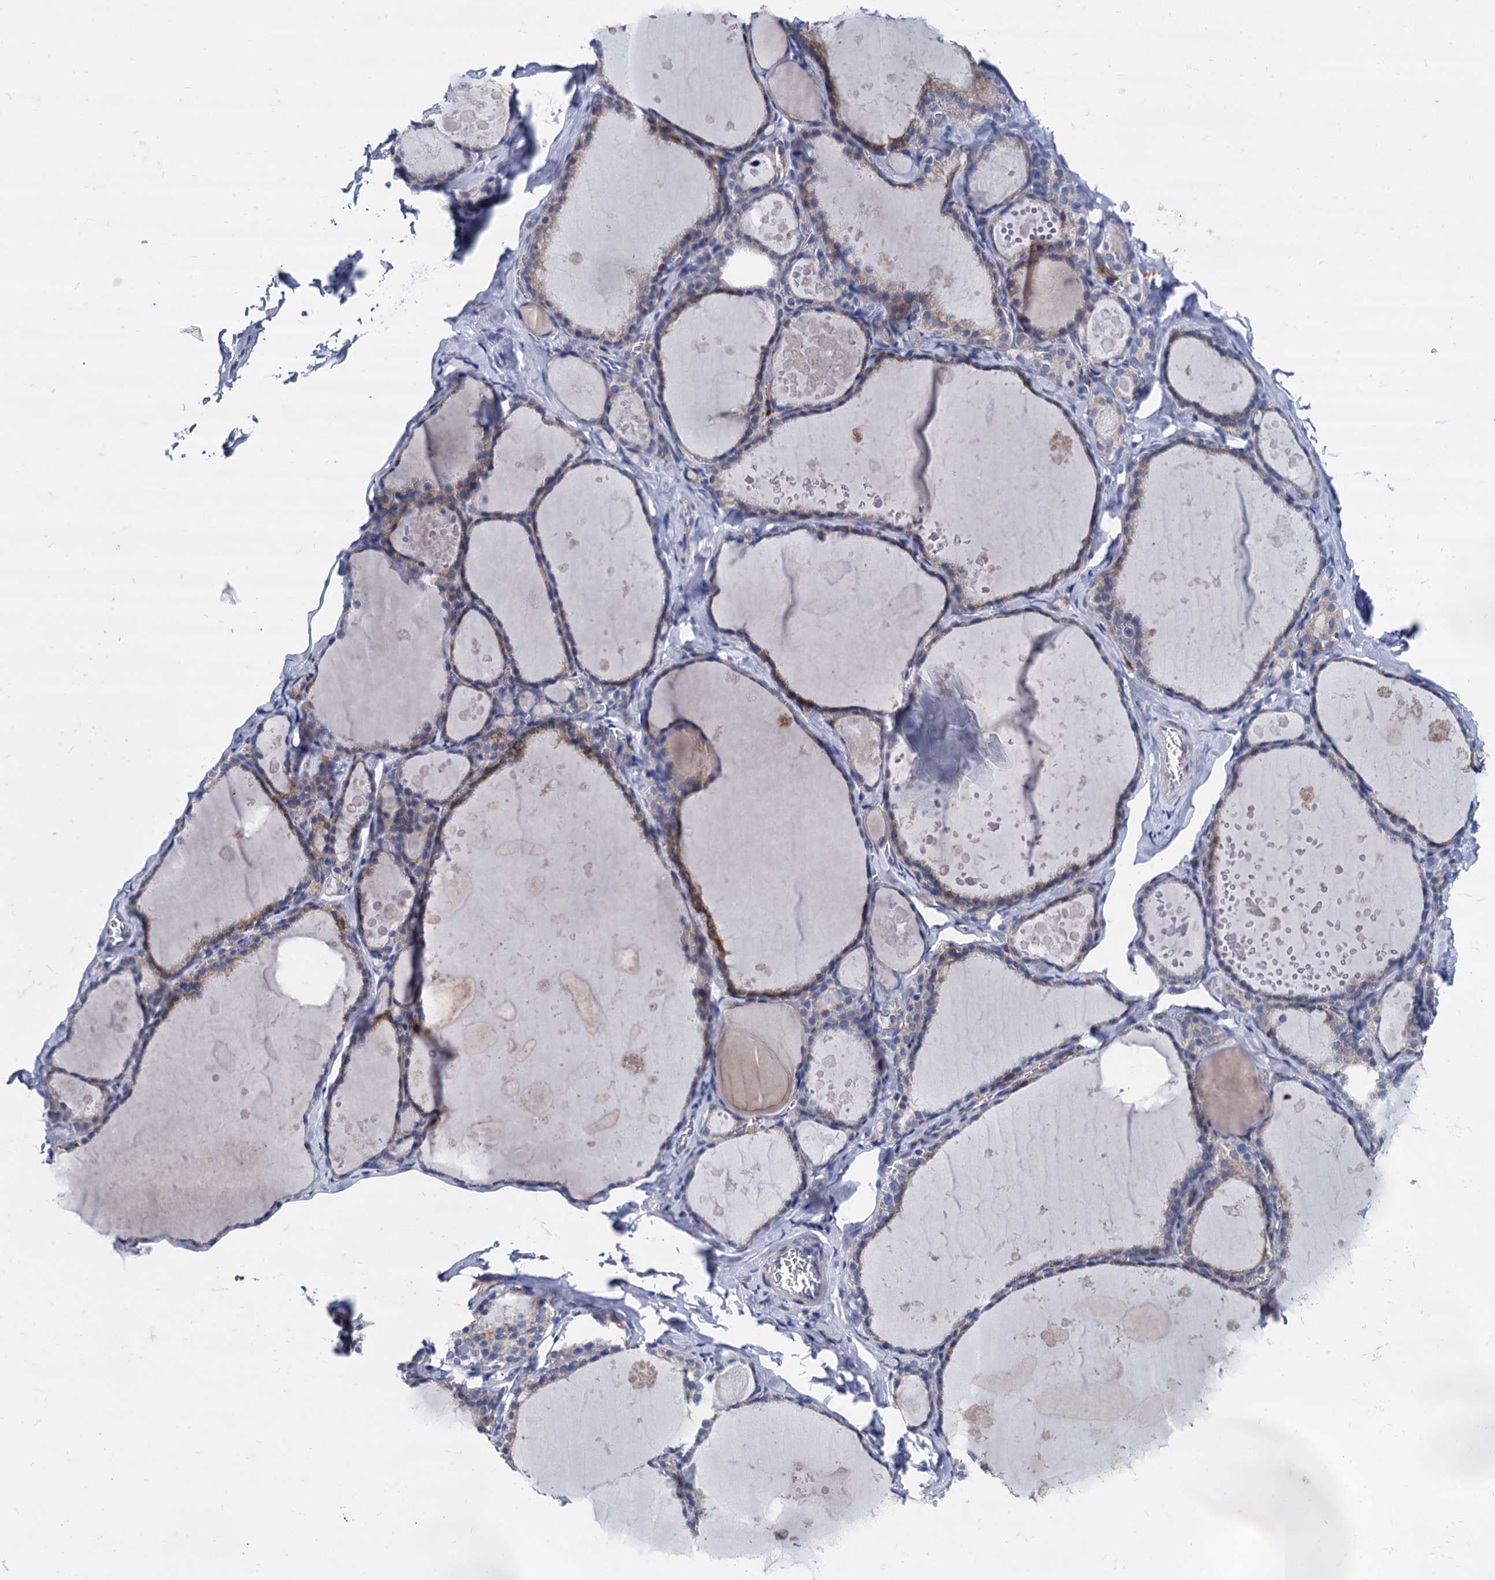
{"staining": {"intensity": "weak", "quantity": "25%-75%", "location": "cytoplasmic/membranous"}, "tissue": "thyroid gland", "cell_type": "Glandular cells", "image_type": "normal", "snomed": [{"axis": "morphology", "description": "Normal tissue, NOS"}, {"axis": "topography", "description": "Thyroid gland"}], "caption": "Human thyroid gland stained for a protein (brown) exhibits weak cytoplasmic/membranous positive positivity in about 25%-75% of glandular cells.", "gene": "FOXR2", "patient": {"sex": "male", "age": 56}}